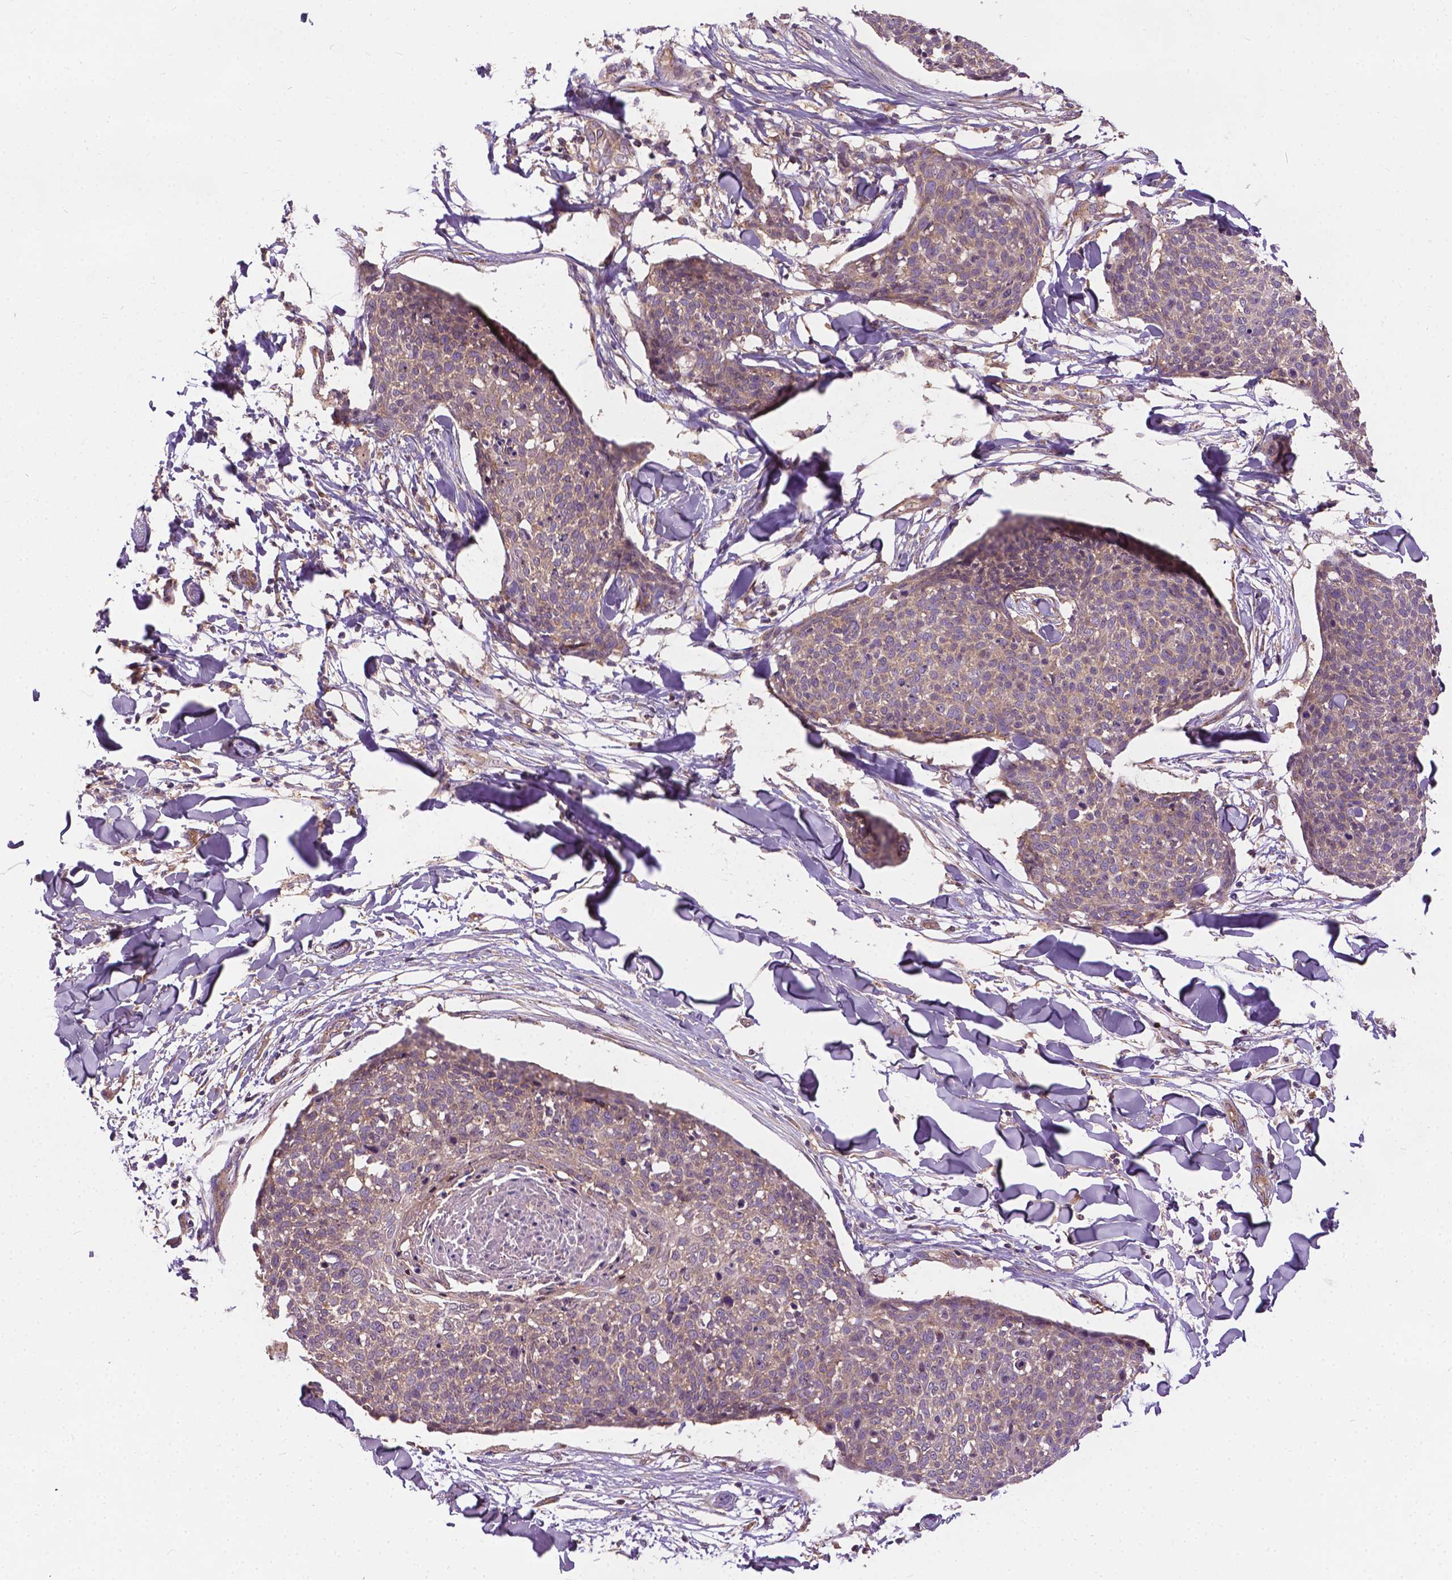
{"staining": {"intensity": "negative", "quantity": "none", "location": "none"}, "tissue": "skin cancer", "cell_type": "Tumor cells", "image_type": "cancer", "snomed": [{"axis": "morphology", "description": "Squamous cell carcinoma, NOS"}, {"axis": "topography", "description": "Skin"}, {"axis": "topography", "description": "Vulva"}], "caption": "Tumor cells are negative for protein expression in human squamous cell carcinoma (skin).", "gene": "MZT1", "patient": {"sex": "female", "age": 75}}